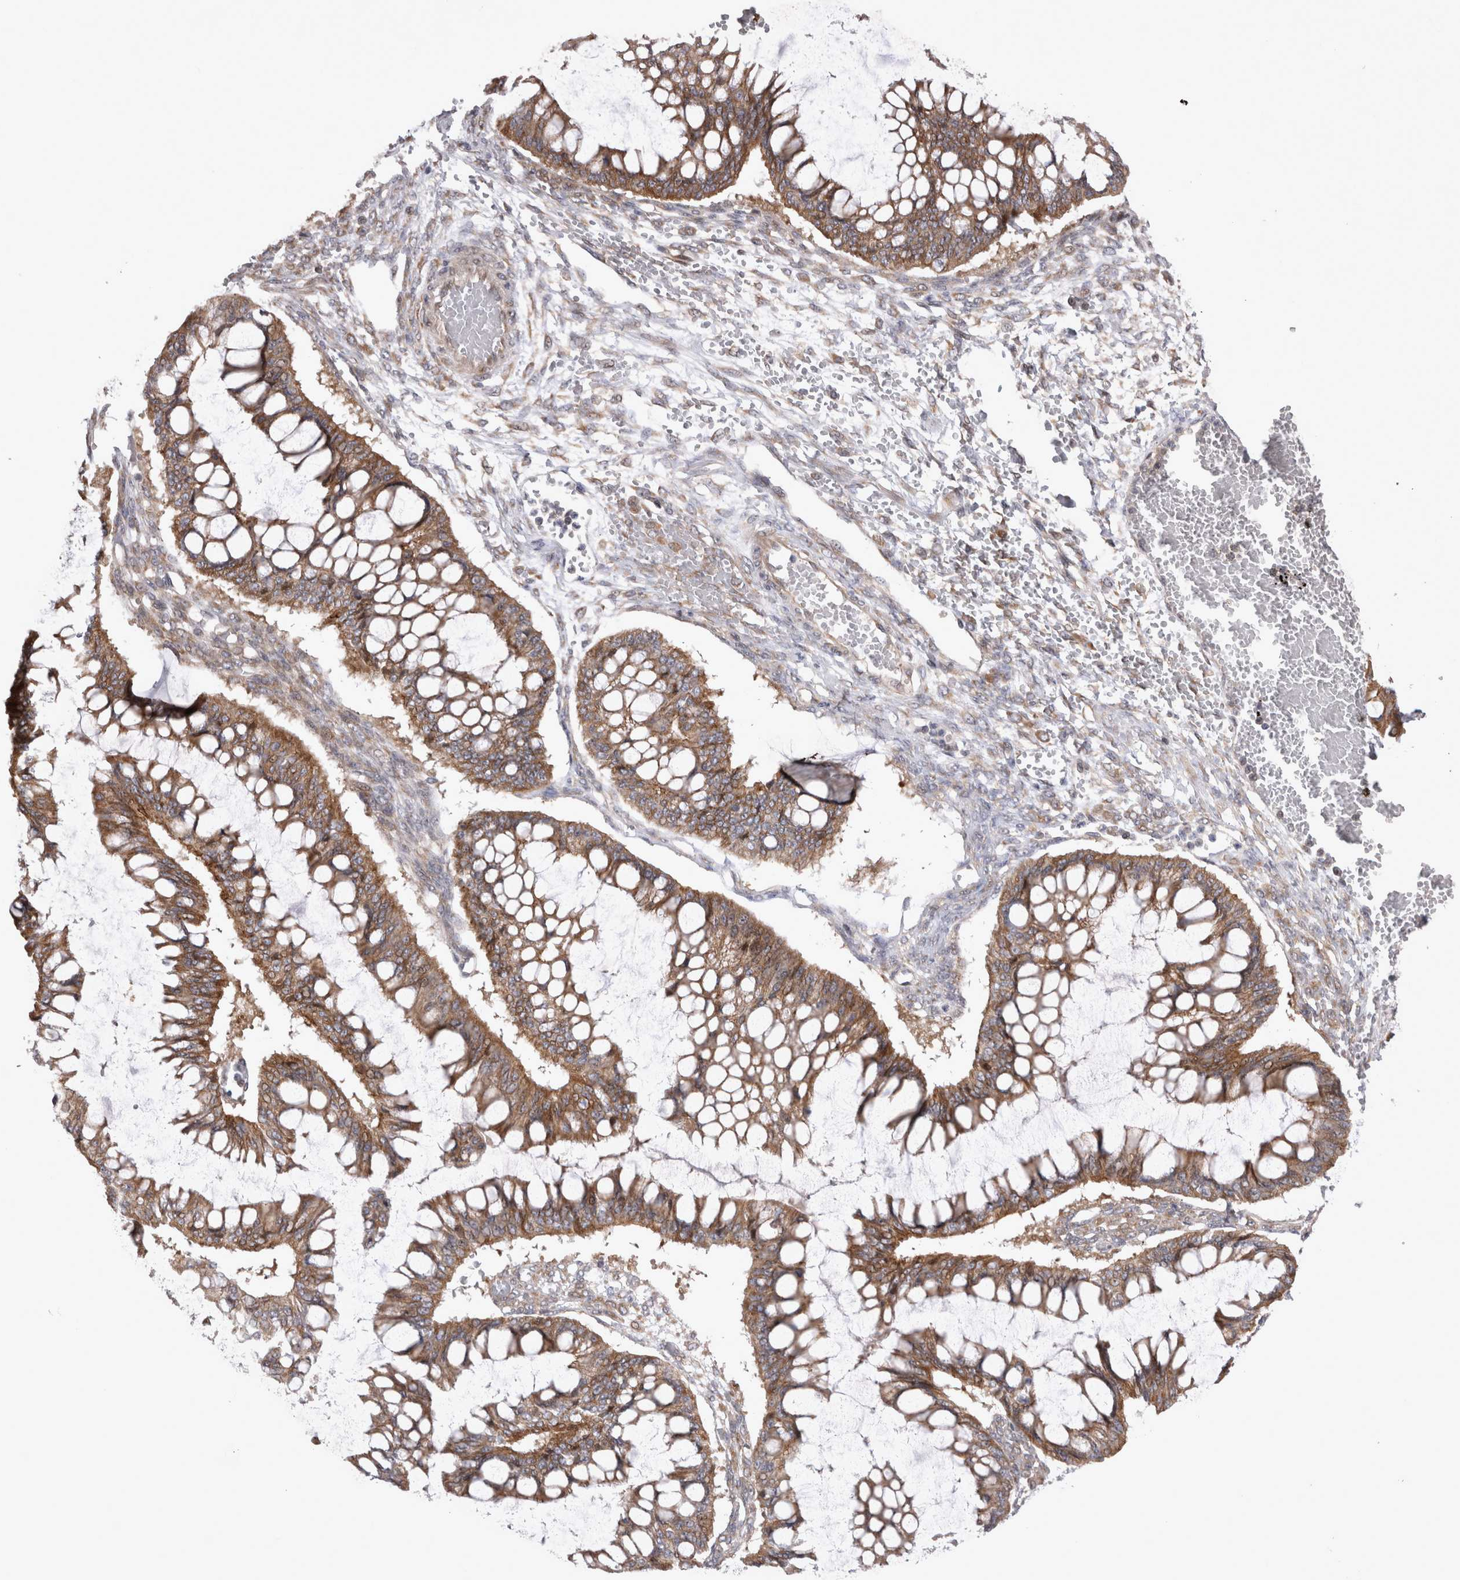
{"staining": {"intensity": "moderate", "quantity": ">75%", "location": "cytoplasmic/membranous"}, "tissue": "ovarian cancer", "cell_type": "Tumor cells", "image_type": "cancer", "snomed": [{"axis": "morphology", "description": "Cystadenocarcinoma, mucinous, NOS"}, {"axis": "topography", "description": "Ovary"}], "caption": "IHC photomicrograph of neoplastic tissue: human ovarian mucinous cystadenocarcinoma stained using immunohistochemistry (IHC) exhibits medium levels of moderate protein expression localized specifically in the cytoplasmic/membranous of tumor cells, appearing as a cytoplasmic/membranous brown color.", "gene": "NENF", "patient": {"sex": "female", "age": 73}}